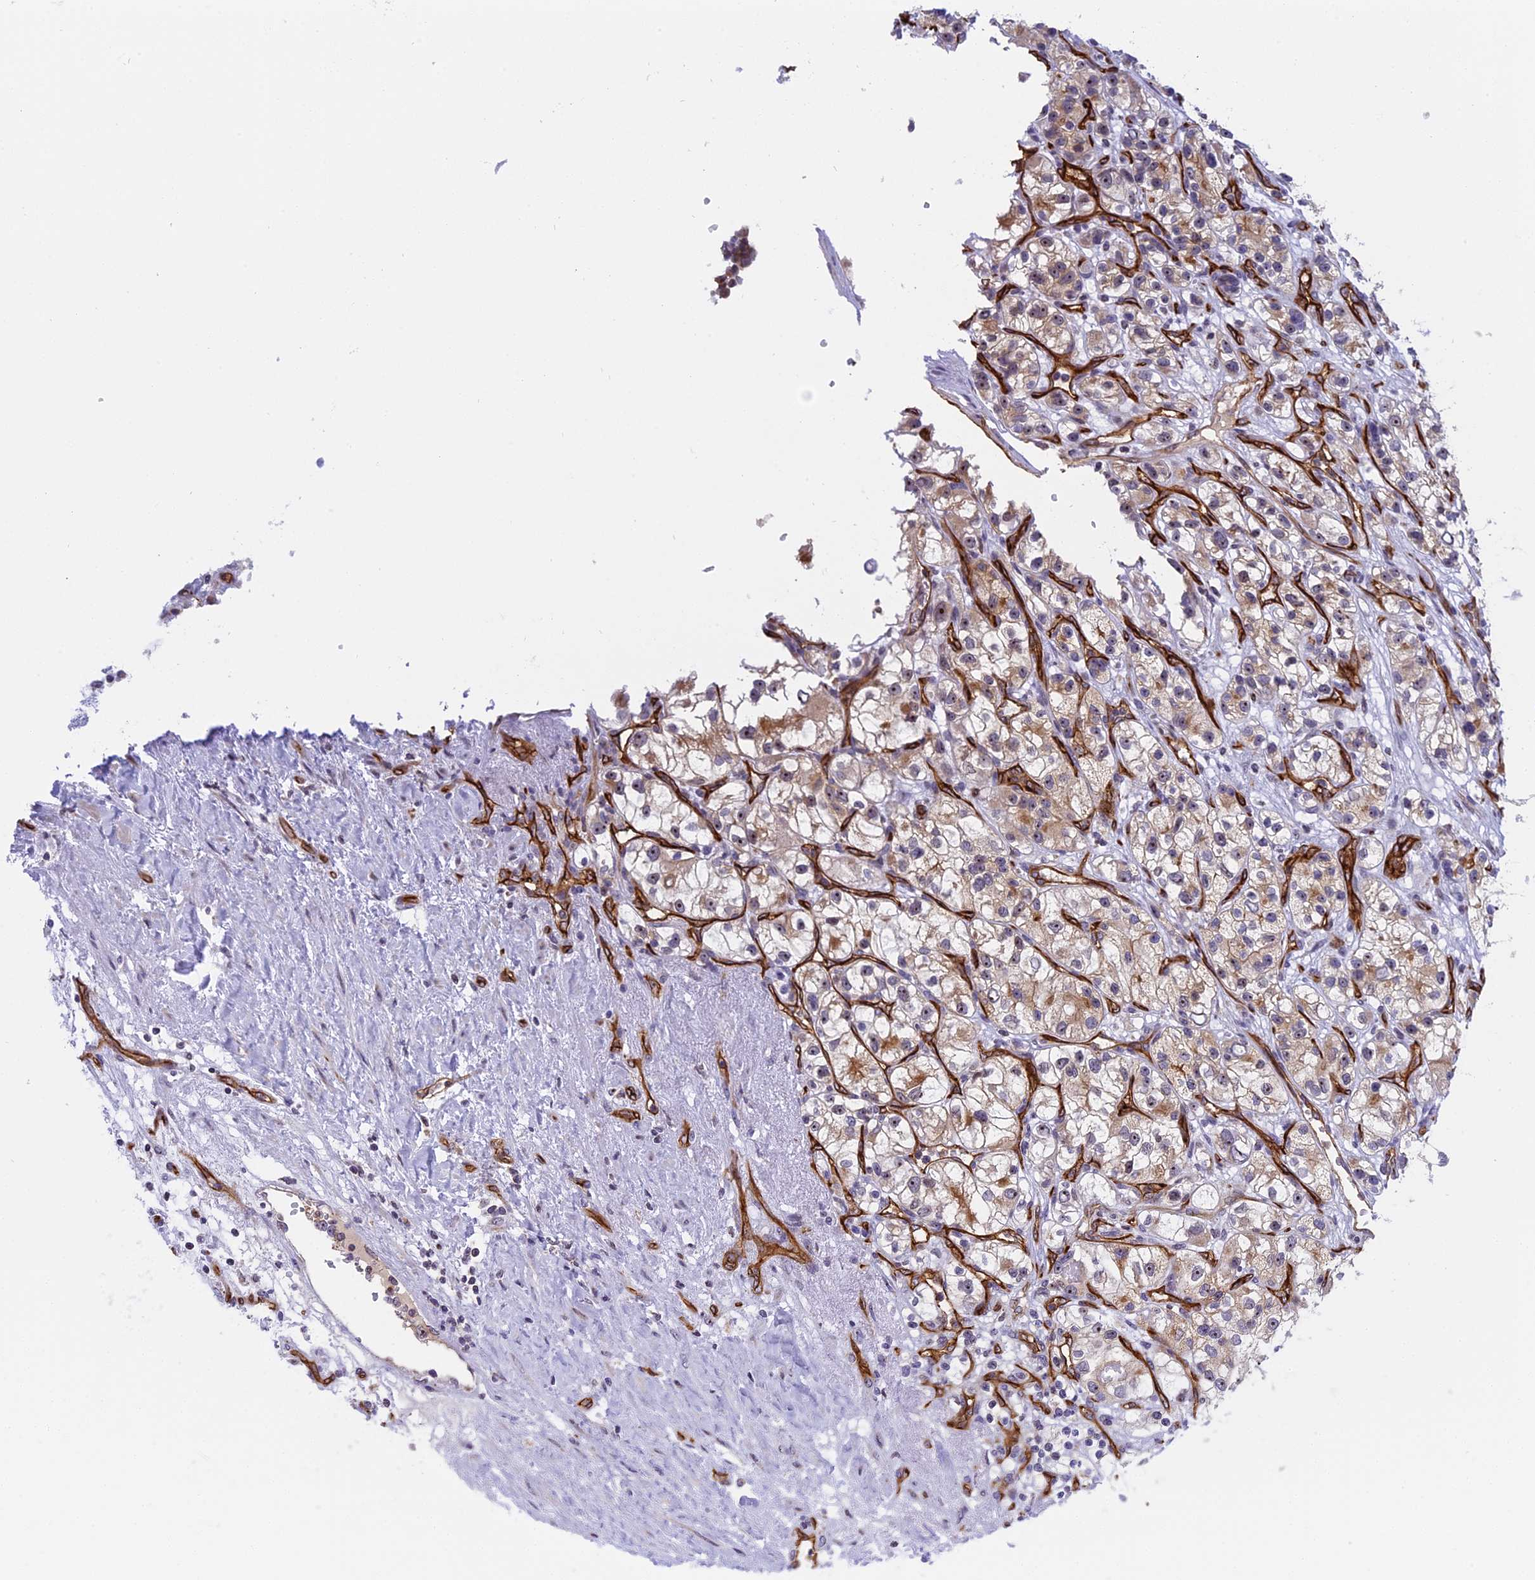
{"staining": {"intensity": "moderate", "quantity": ">75%", "location": "cytoplasmic/membranous"}, "tissue": "renal cancer", "cell_type": "Tumor cells", "image_type": "cancer", "snomed": [{"axis": "morphology", "description": "Adenocarcinoma, NOS"}, {"axis": "topography", "description": "Kidney"}], "caption": "Moderate cytoplasmic/membranous protein positivity is appreciated in approximately >75% of tumor cells in adenocarcinoma (renal).", "gene": "MPND", "patient": {"sex": "female", "age": 57}}